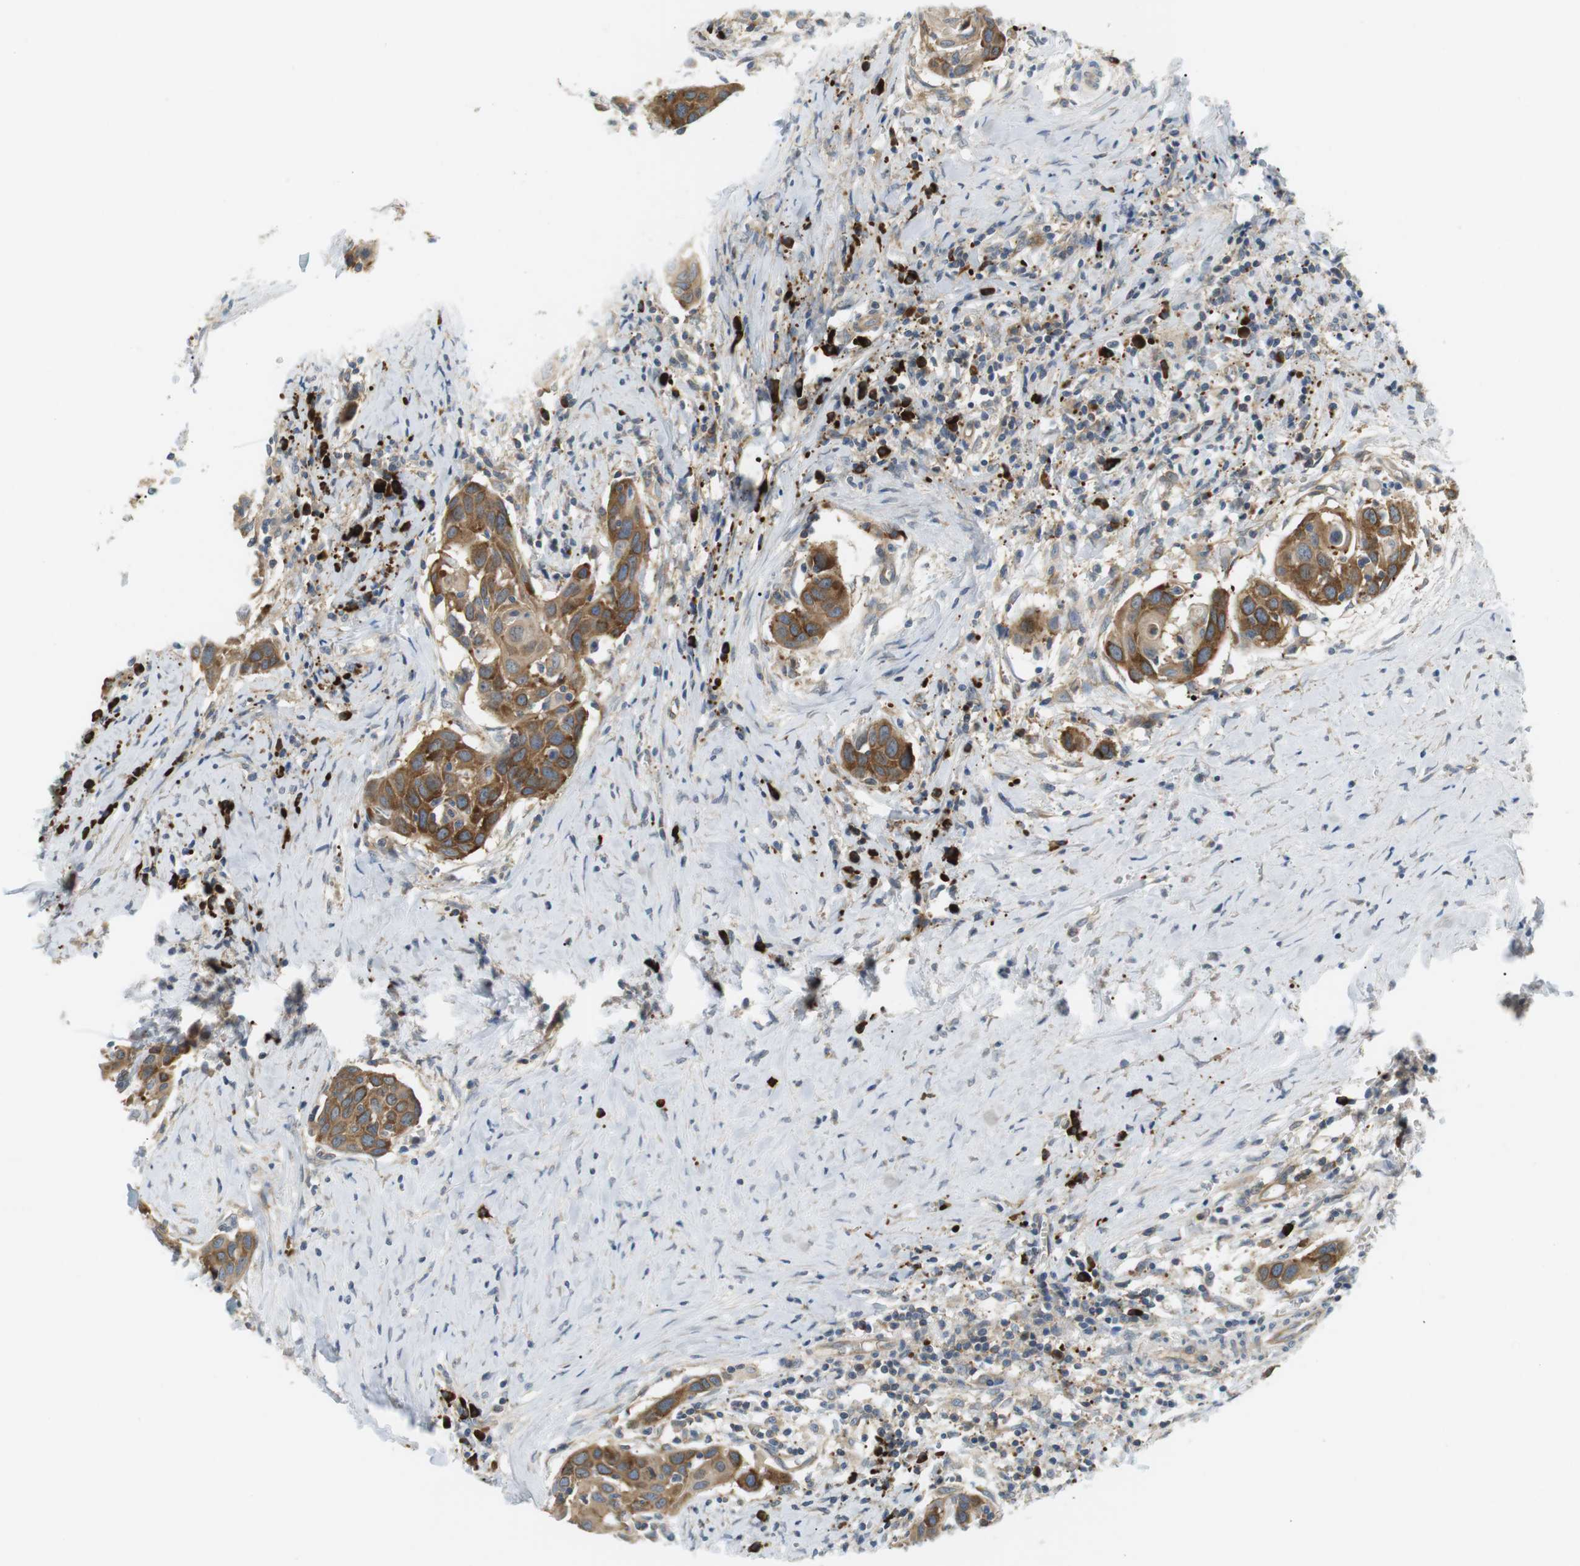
{"staining": {"intensity": "moderate", "quantity": ">75%", "location": "cytoplasmic/membranous"}, "tissue": "head and neck cancer", "cell_type": "Tumor cells", "image_type": "cancer", "snomed": [{"axis": "morphology", "description": "Squamous cell carcinoma, NOS"}, {"axis": "topography", "description": "Oral tissue"}, {"axis": "topography", "description": "Head-Neck"}], "caption": "A photomicrograph of human head and neck squamous cell carcinoma stained for a protein reveals moderate cytoplasmic/membranous brown staining in tumor cells. (DAB (3,3'-diaminobenzidine) IHC with brightfield microscopy, high magnification).", "gene": "TMEM200A", "patient": {"sex": "female", "age": 50}}